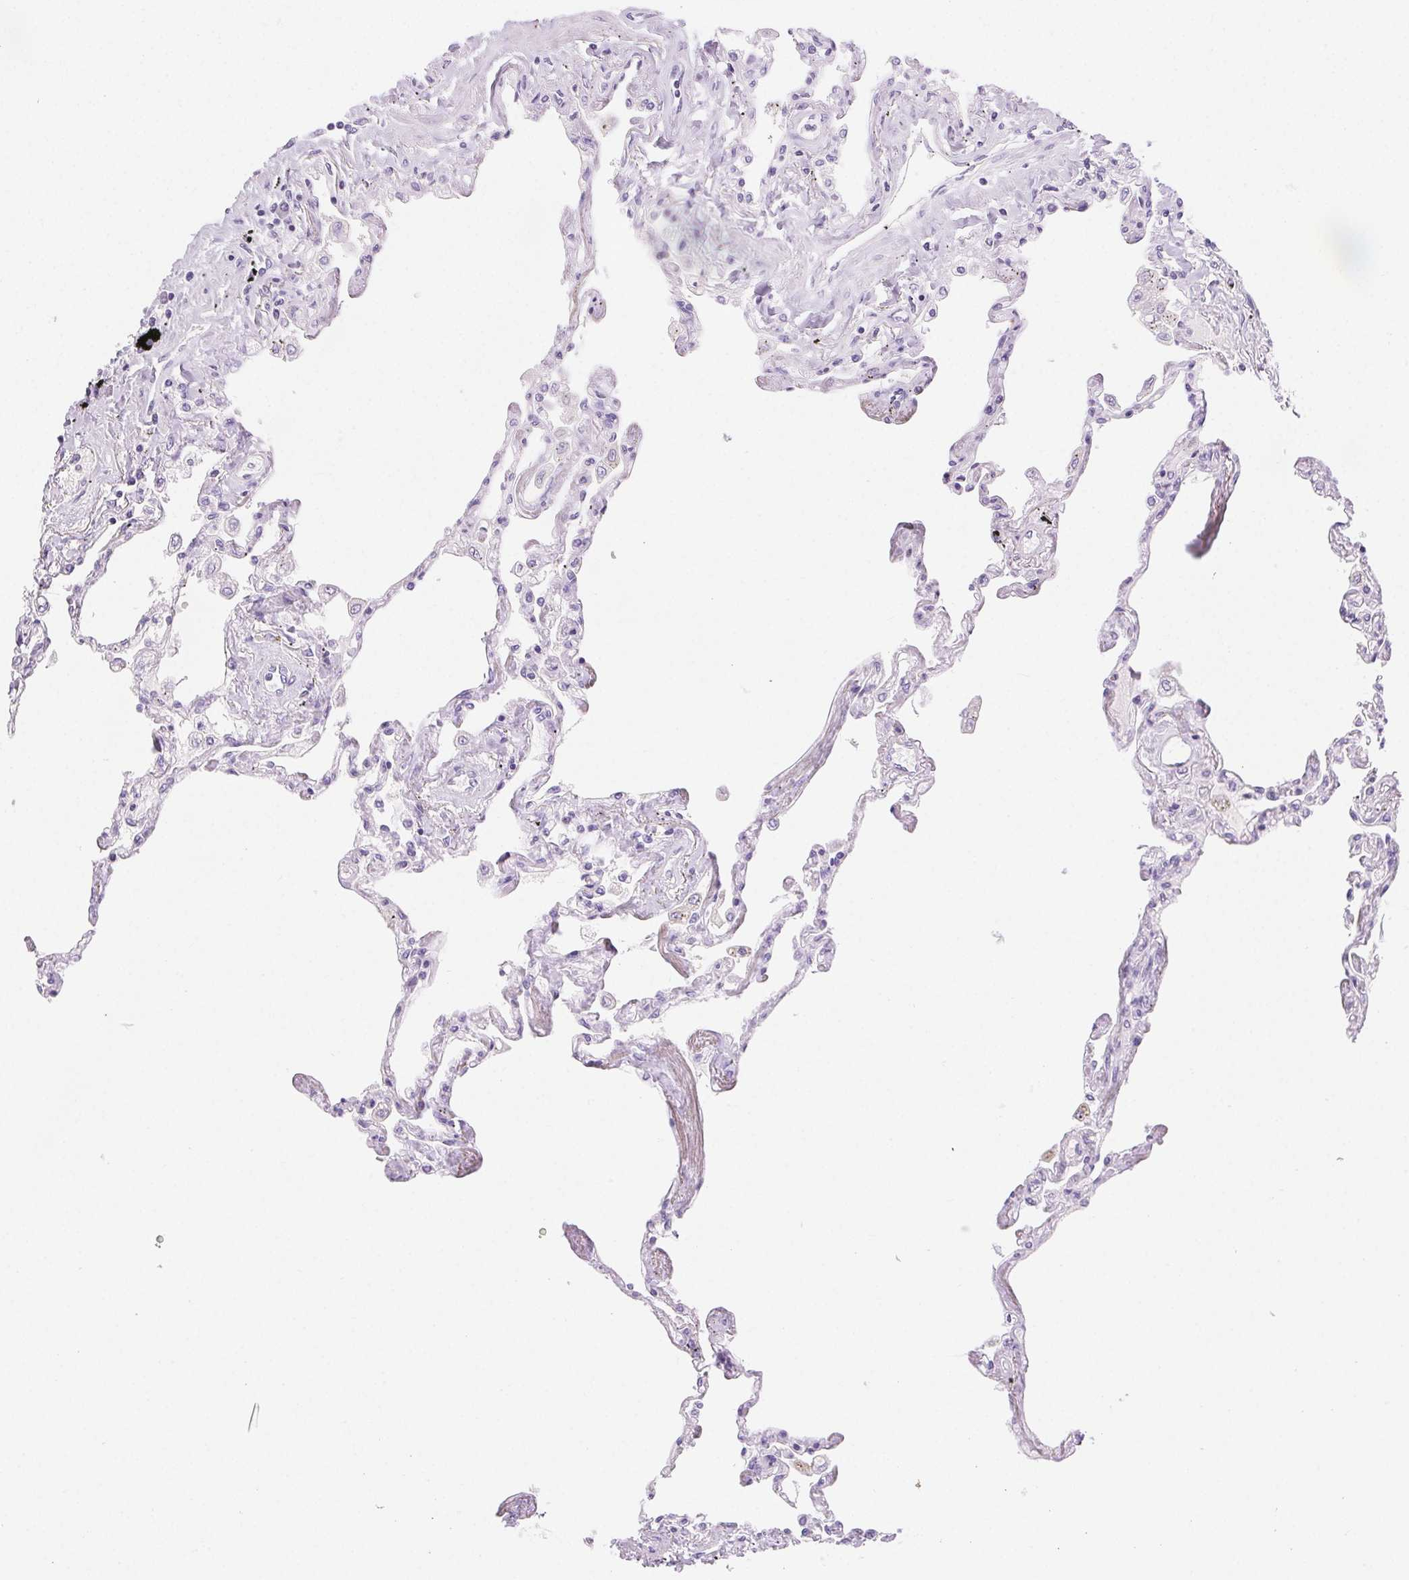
{"staining": {"intensity": "negative", "quantity": "none", "location": "none"}, "tissue": "lung", "cell_type": "Alveolar cells", "image_type": "normal", "snomed": [{"axis": "morphology", "description": "Normal tissue, NOS"}, {"axis": "morphology", "description": "Adenocarcinoma, NOS"}, {"axis": "topography", "description": "Cartilage tissue"}, {"axis": "topography", "description": "Lung"}], "caption": "Immunohistochemistry image of benign human lung stained for a protein (brown), which displays no expression in alveolar cells.", "gene": "CLDN16", "patient": {"sex": "female", "age": 67}}